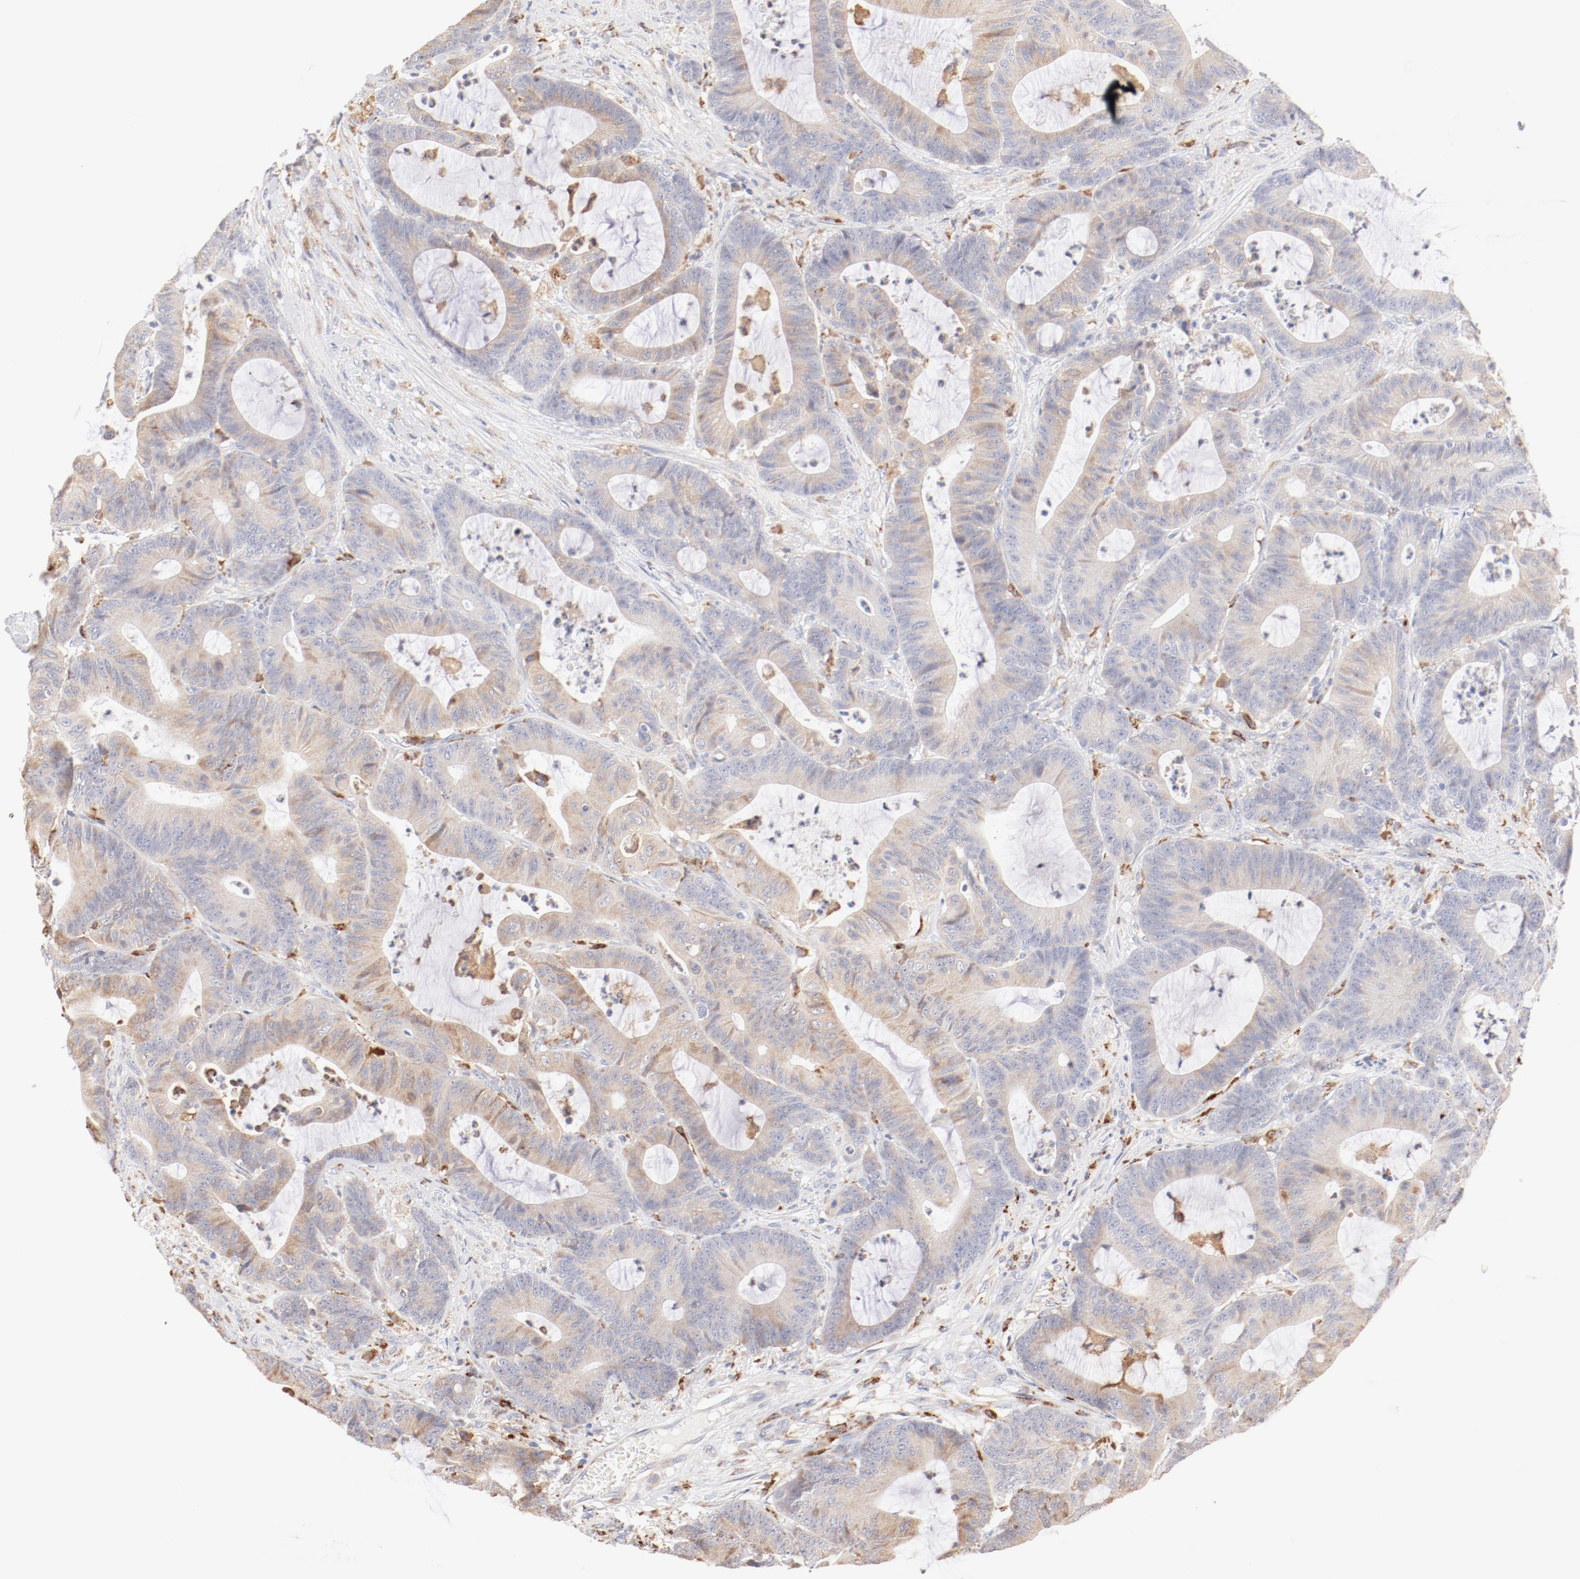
{"staining": {"intensity": "weak", "quantity": ">75%", "location": "cytoplasmic/membranous"}, "tissue": "colorectal cancer", "cell_type": "Tumor cells", "image_type": "cancer", "snomed": [{"axis": "morphology", "description": "Adenocarcinoma, NOS"}, {"axis": "topography", "description": "Colon"}], "caption": "Protein staining reveals weak cytoplasmic/membranous positivity in approximately >75% of tumor cells in colorectal cancer.", "gene": "CTSH", "patient": {"sex": "female", "age": 84}}